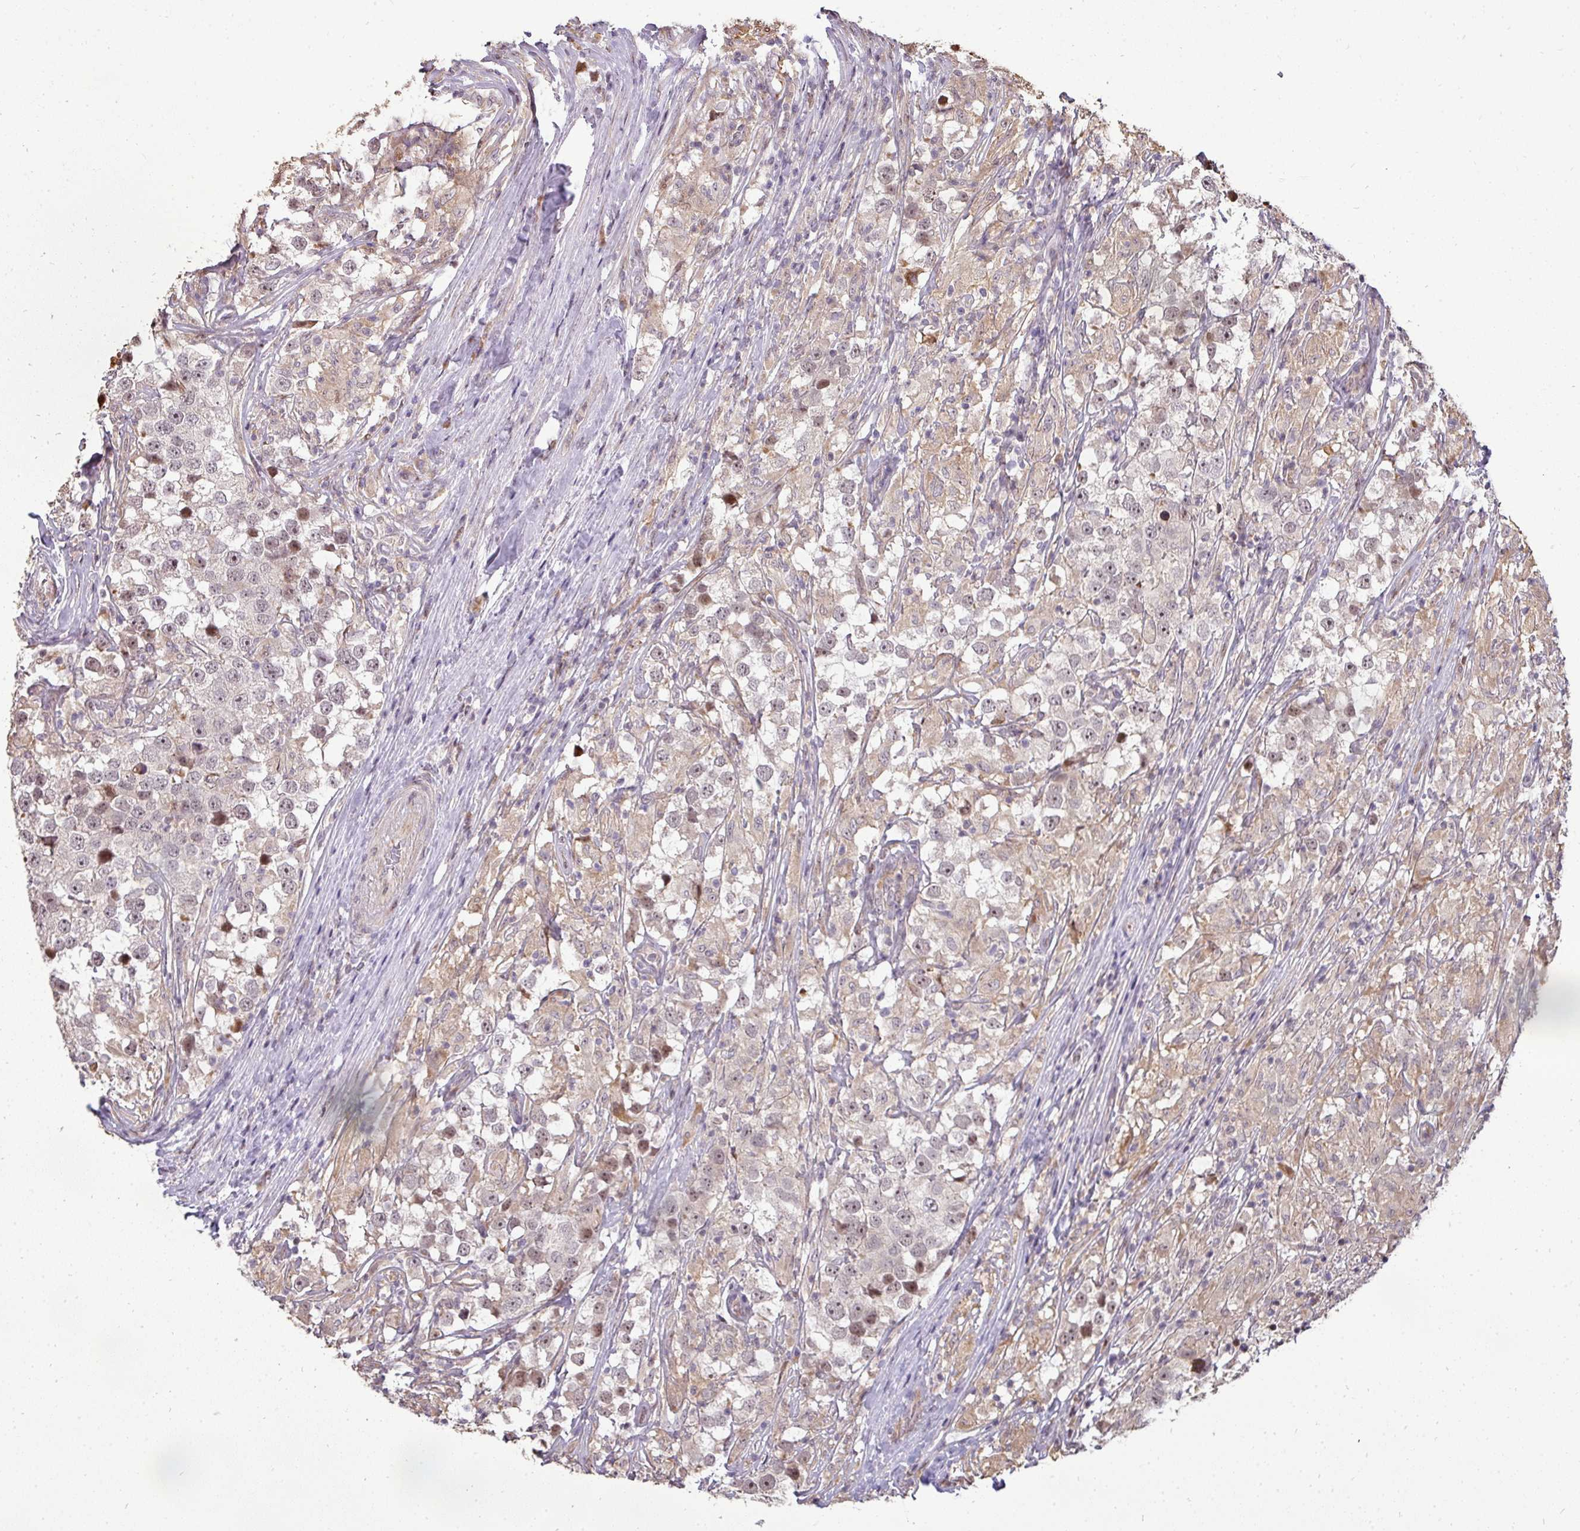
{"staining": {"intensity": "moderate", "quantity": "<25%", "location": "nuclear"}, "tissue": "testis cancer", "cell_type": "Tumor cells", "image_type": "cancer", "snomed": [{"axis": "morphology", "description": "Seminoma, NOS"}, {"axis": "topography", "description": "Testis"}], "caption": "About <25% of tumor cells in testis cancer show moderate nuclear protein positivity as visualized by brown immunohistochemical staining.", "gene": "PATZ1", "patient": {"sex": "male", "age": 46}}